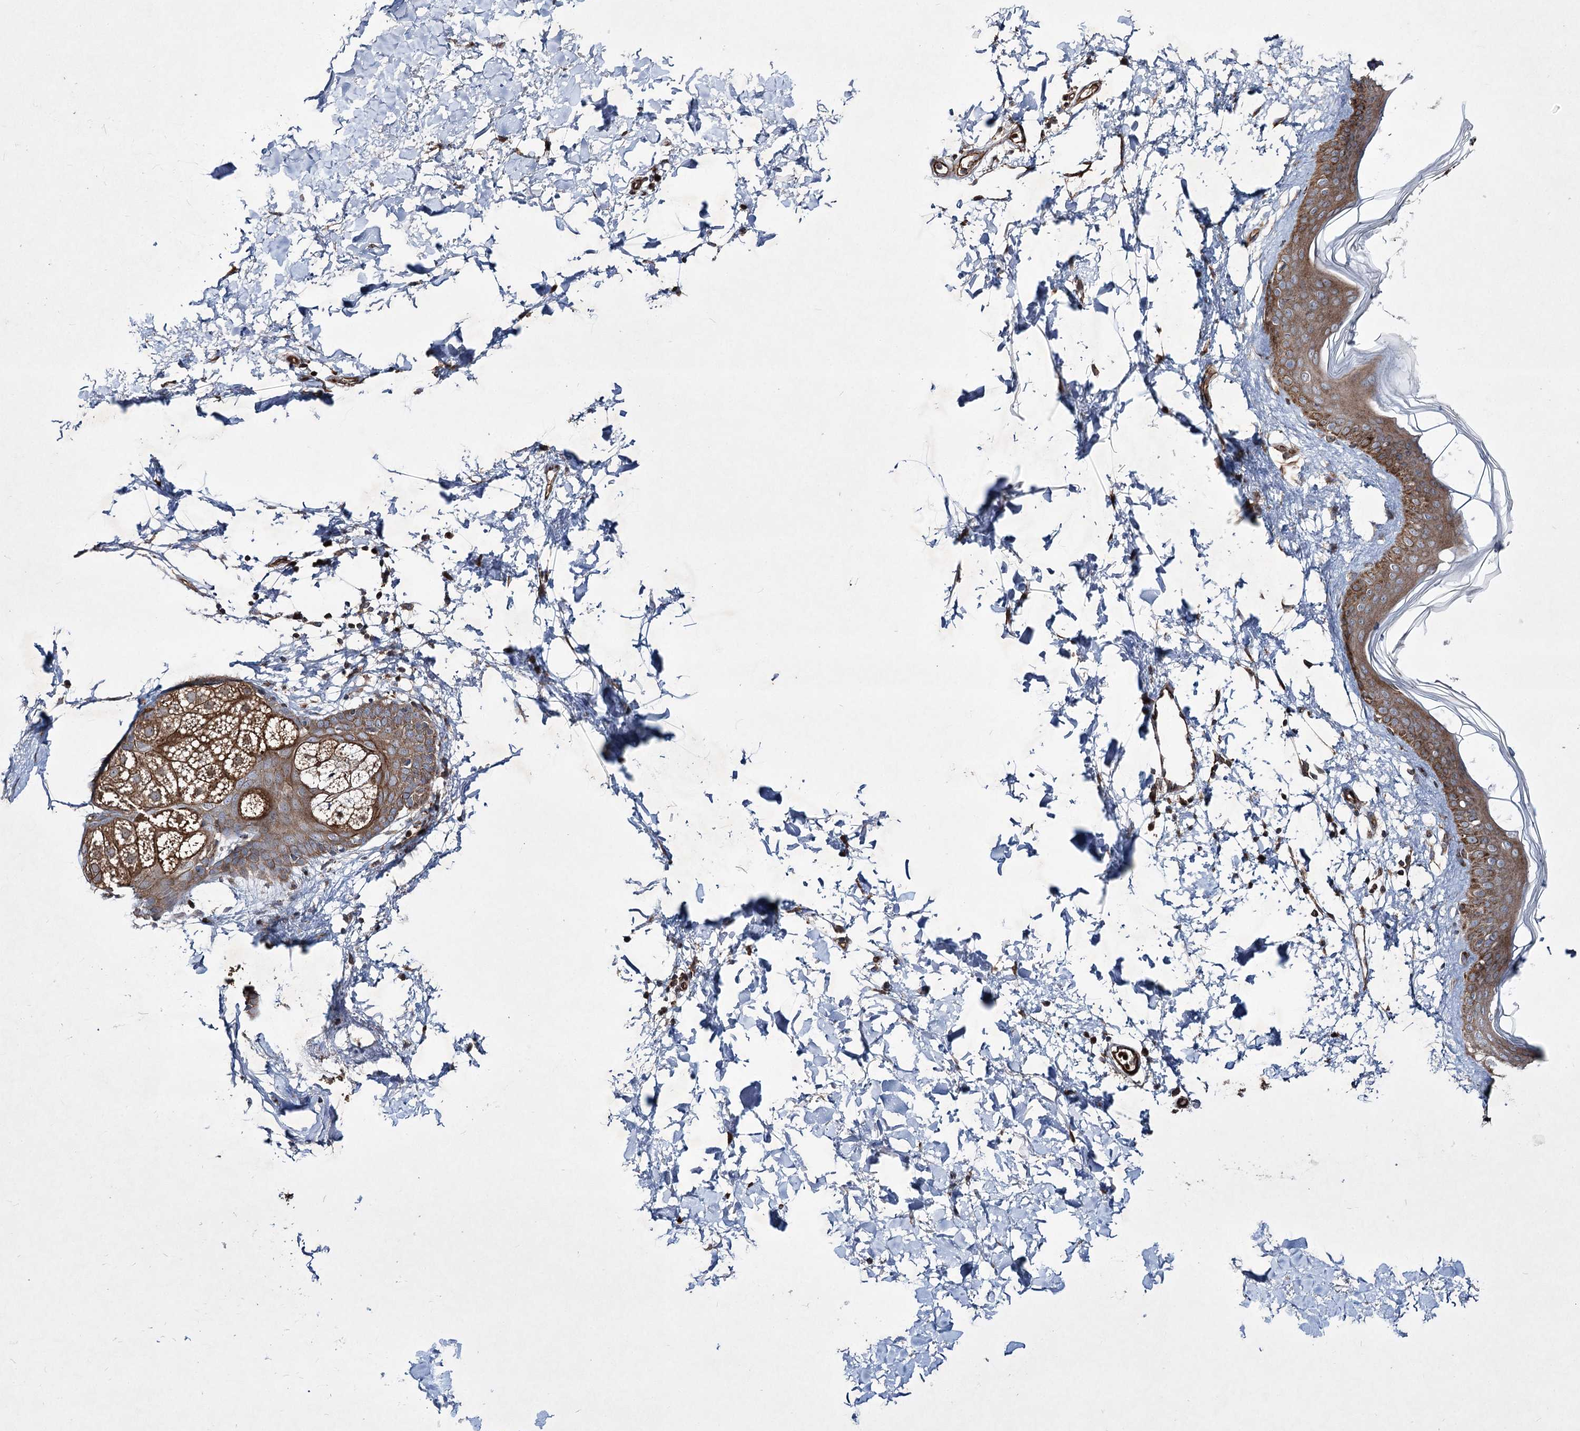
{"staining": {"intensity": "strong", "quantity": ">75%", "location": "cytoplasmic/membranous"}, "tissue": "skin", "cell_type": "Fibroblasts", "image_type": "normal", "snomed": [{"axis": "morphology", "description": "Normal tissue, NOS"}, {"axis": "topography", "description": "Skin"}], "caption": "Immunohistochemical staining of unremarkable human skin exhibits >75% levels of strong cytoplasmic/membranous protein expression in about >75% of fibroblasts.", "gene": "SERINC5", "patient": {"sex": "female", "age": 58}}